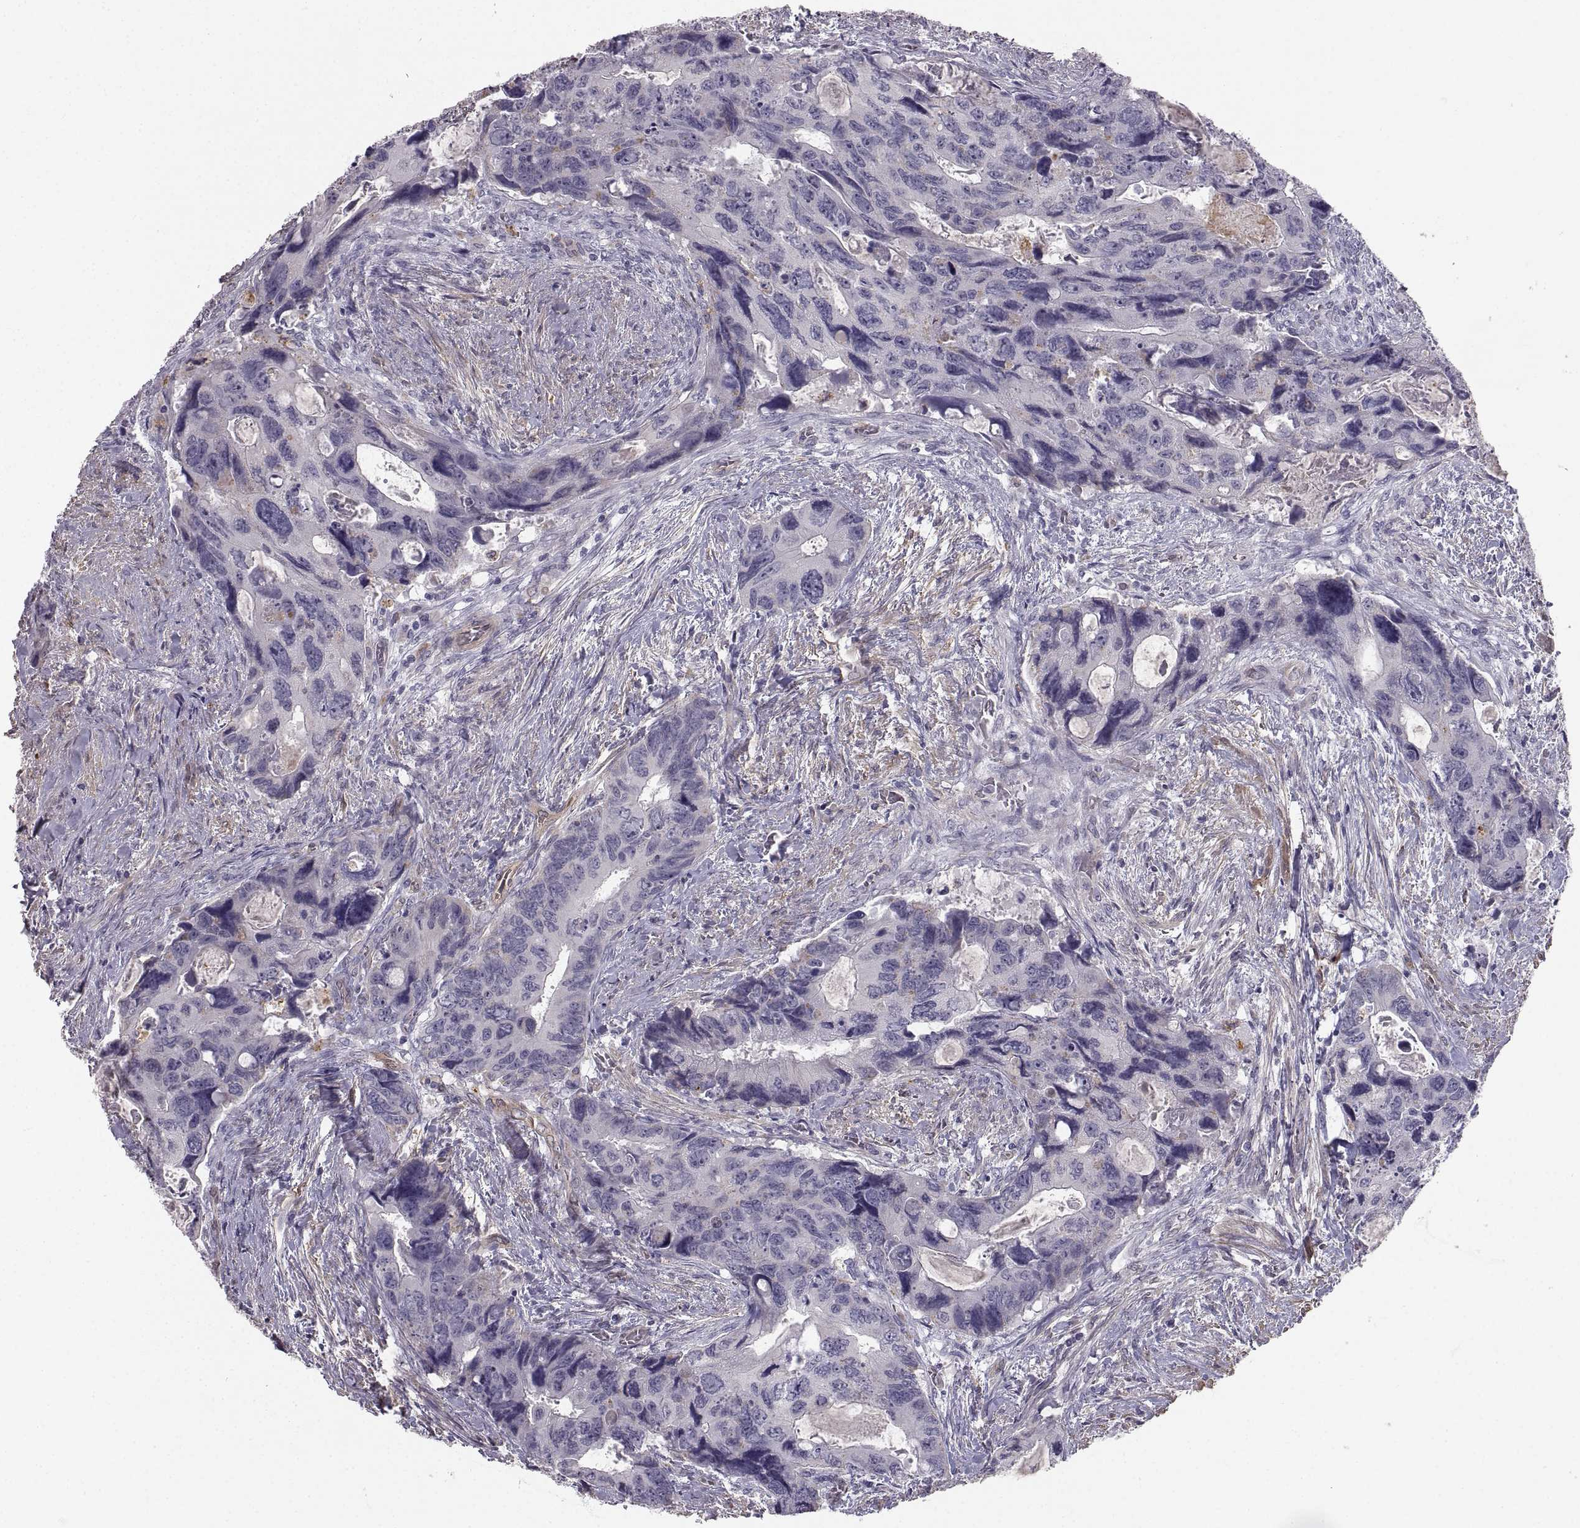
{"staining": {"intensity": "negative", "quantity": "none", "location": "none"}, "tissue": "colorectal cancer", "cell_type": "Tumor cells", "image_type": "cancer", "snomed": [{"axis": "morphology", "description": "Adenocarcinoma, NOS"}, {"axis": "topography", "description": "Rectum"}], "caption": "There is no significant staining in tumor cells of colorectal cancer (adenocarcinoma).", "gene": "PGM5", "patient": {"sex": "male", "age": 62}}